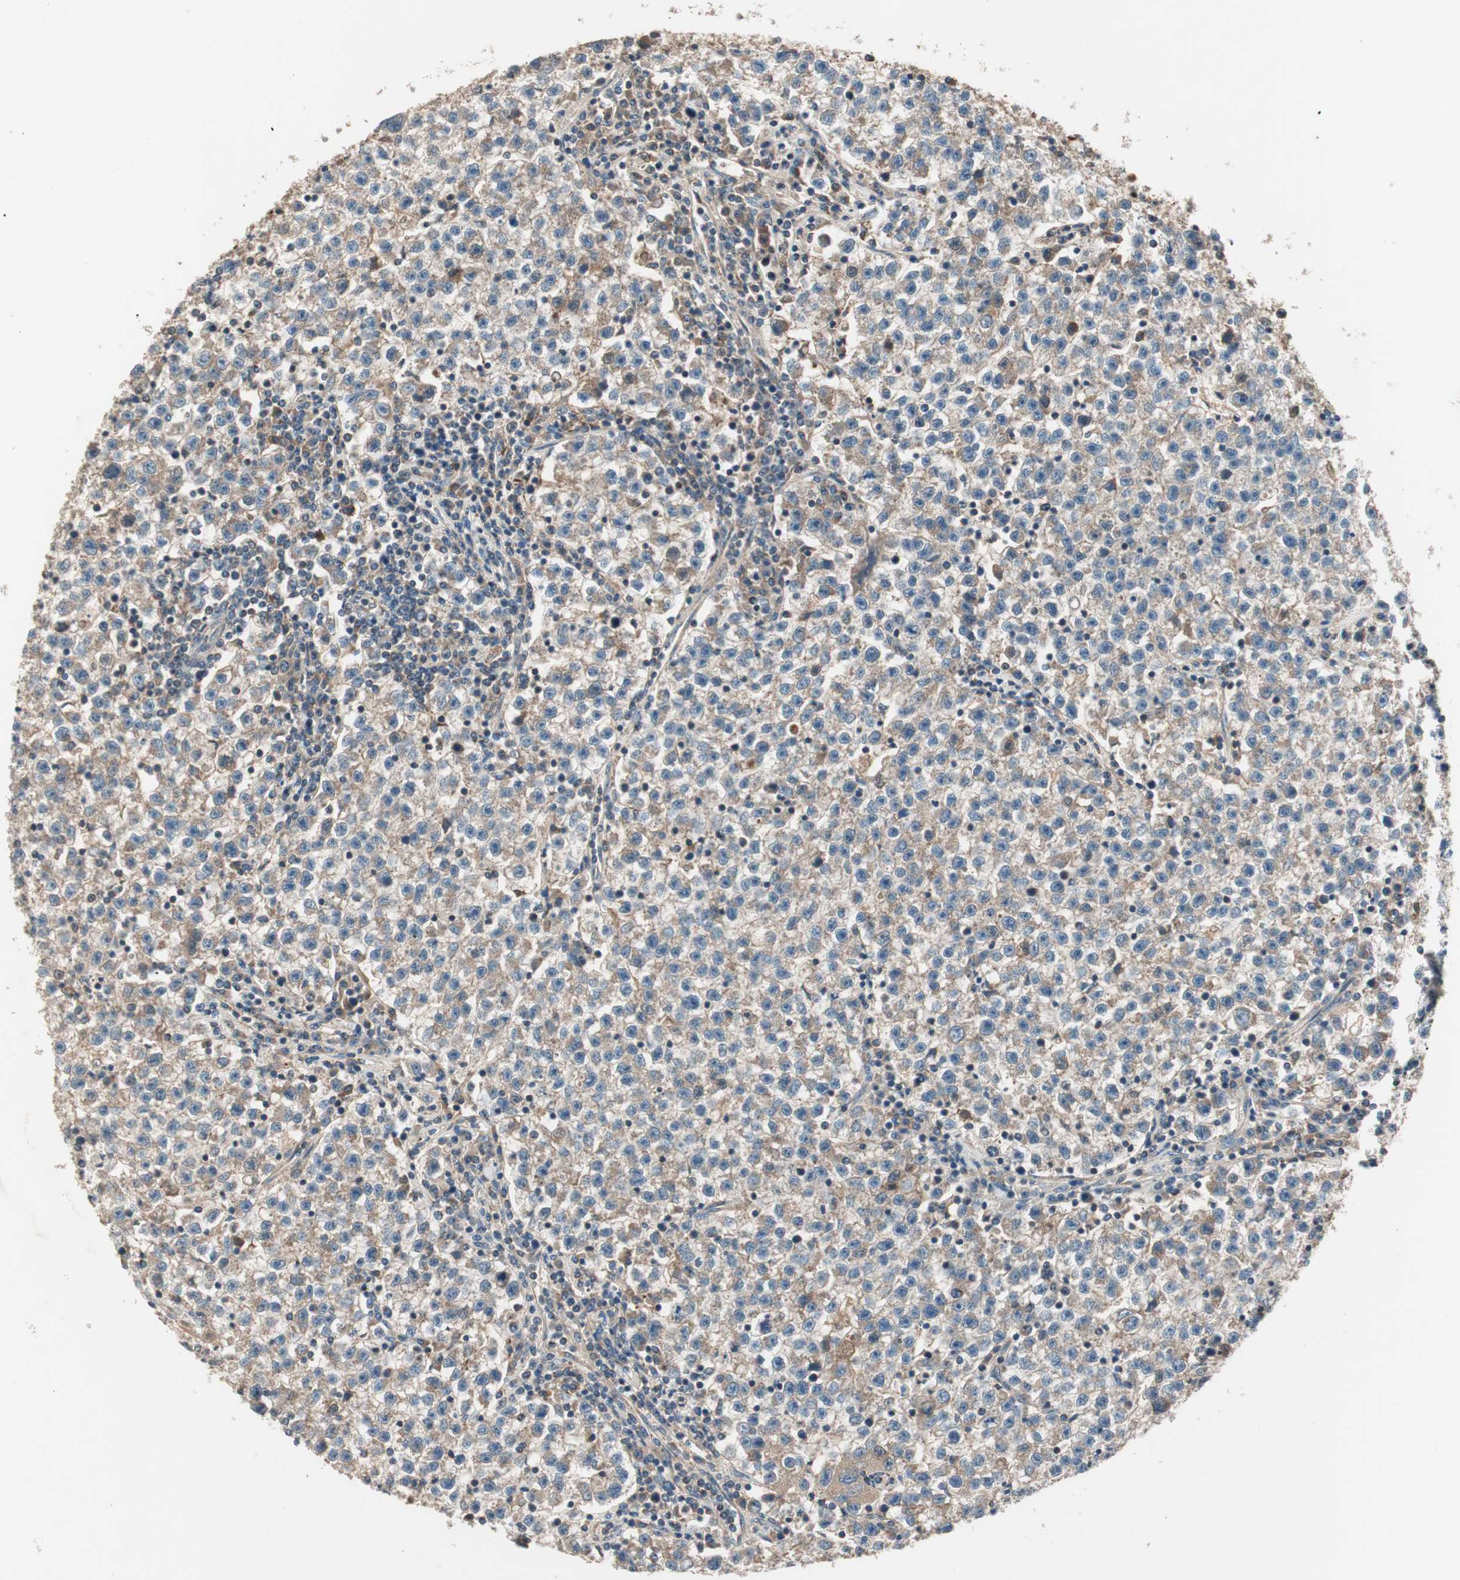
{"staining": {"intensity": "moderate", "quantity": "25%-75%", "location": "cytoplasmic/membranous"}, "tissue": "testis cancer", "cell_type": "Tumor cells", "image_type": "cancer", "snomed": [{"axis": "morphology", "description": "Seminoma, NOS"}, {"axis": "topography", "description": "Testis"}], "caption": "A brown stain highlights moderate cytoplasmic/membranous staining of a protein in testis cancer (seminoma) tumor cells.", "gene": "HPN", "patient": {"sex": "male", "age": 22}}